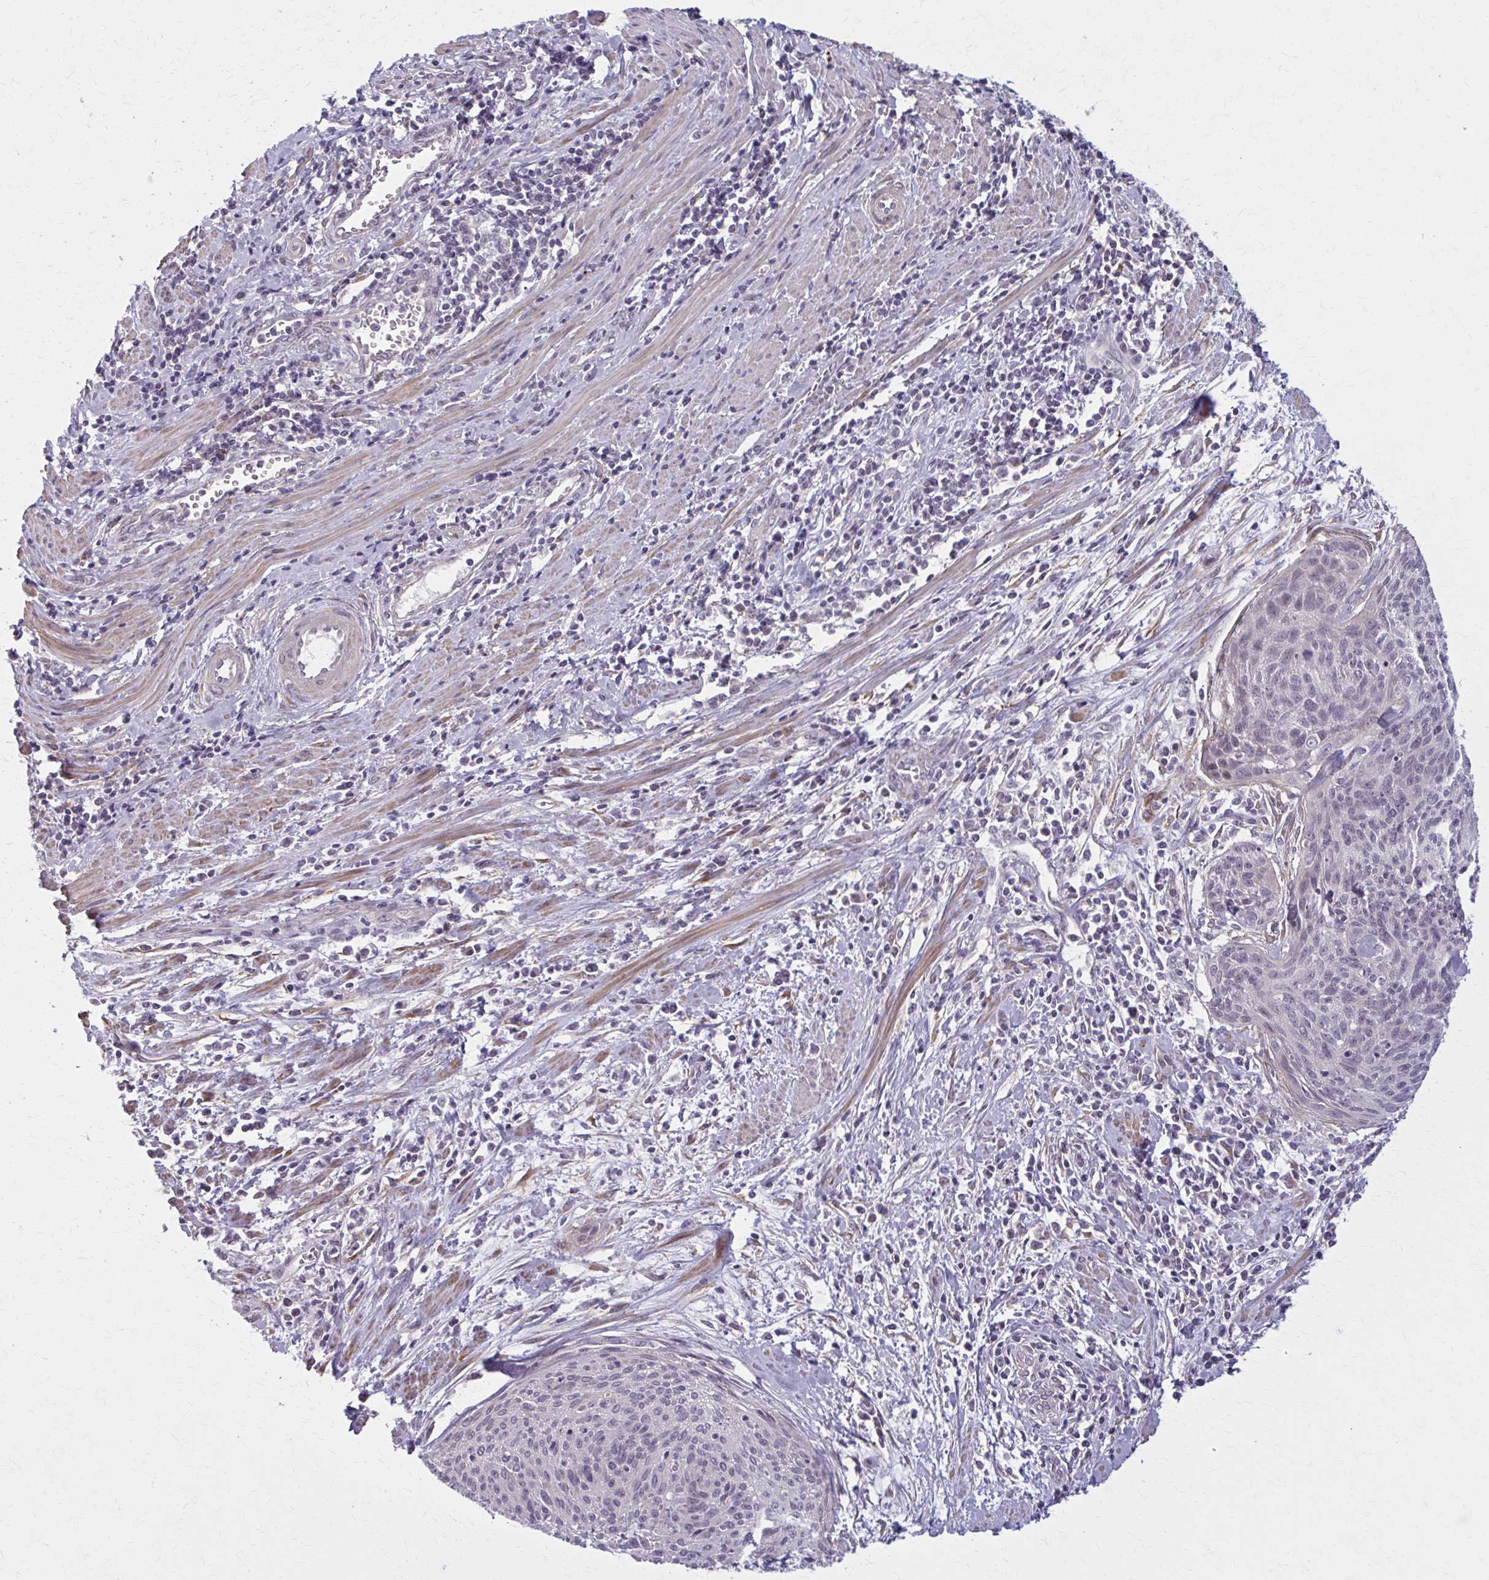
{"staining": {"intensity": "negative", "quantity": "none", "location": "none"}, "tissue": "cervical cancer", "cell_type": "Tumor cells", "image_type": "cancer", "snomed": [{"axis": "morphology", "description": "Squamous cell carcinoma, NOS"}, {"axis": "topography", "description": "Cervix"}], "caption": "IHC photomicrograph of human cervical squamous cell carcinoma stained for a protein (brown), which displays no expression in tumor cells.", "gene": "NUMBL", "patient": {"sex": "female", "age": 55}}